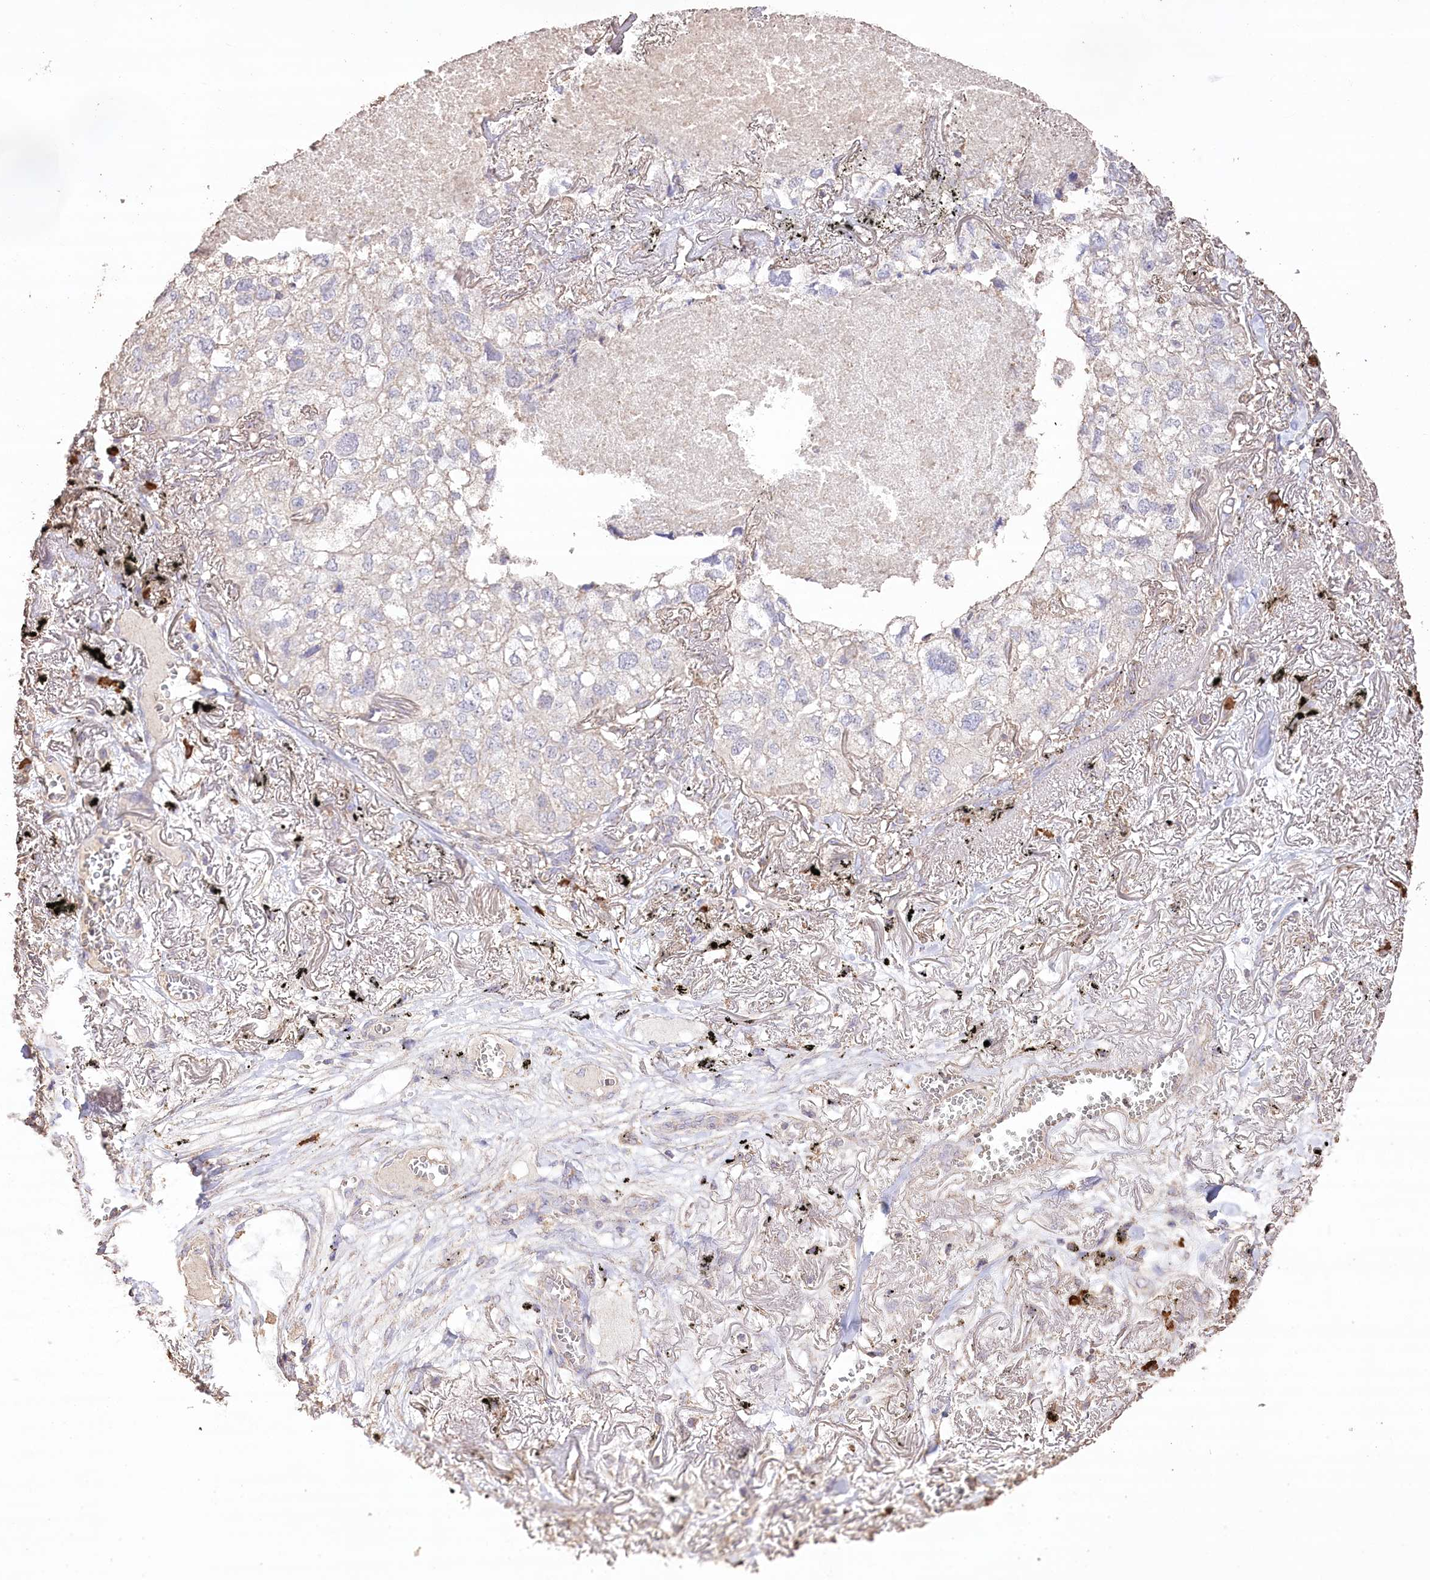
{"staining": {"intensity": "negative", "quantity": "none", "location": "none"}, "tissue": "lung cancer", "cell_type": "Tumor cells", "image_type": "cancer", "snomed": [{"axis": "morphology", "description": "Adenocarcinoma, NOS"}, {"axis": "topography", "description": "Lung"}], "caption": "Tumor cells show no significant protein expression in lung adenocarcinoma.", "gene": "IREB2", "patient": {"sex": "male", "age": 65}}